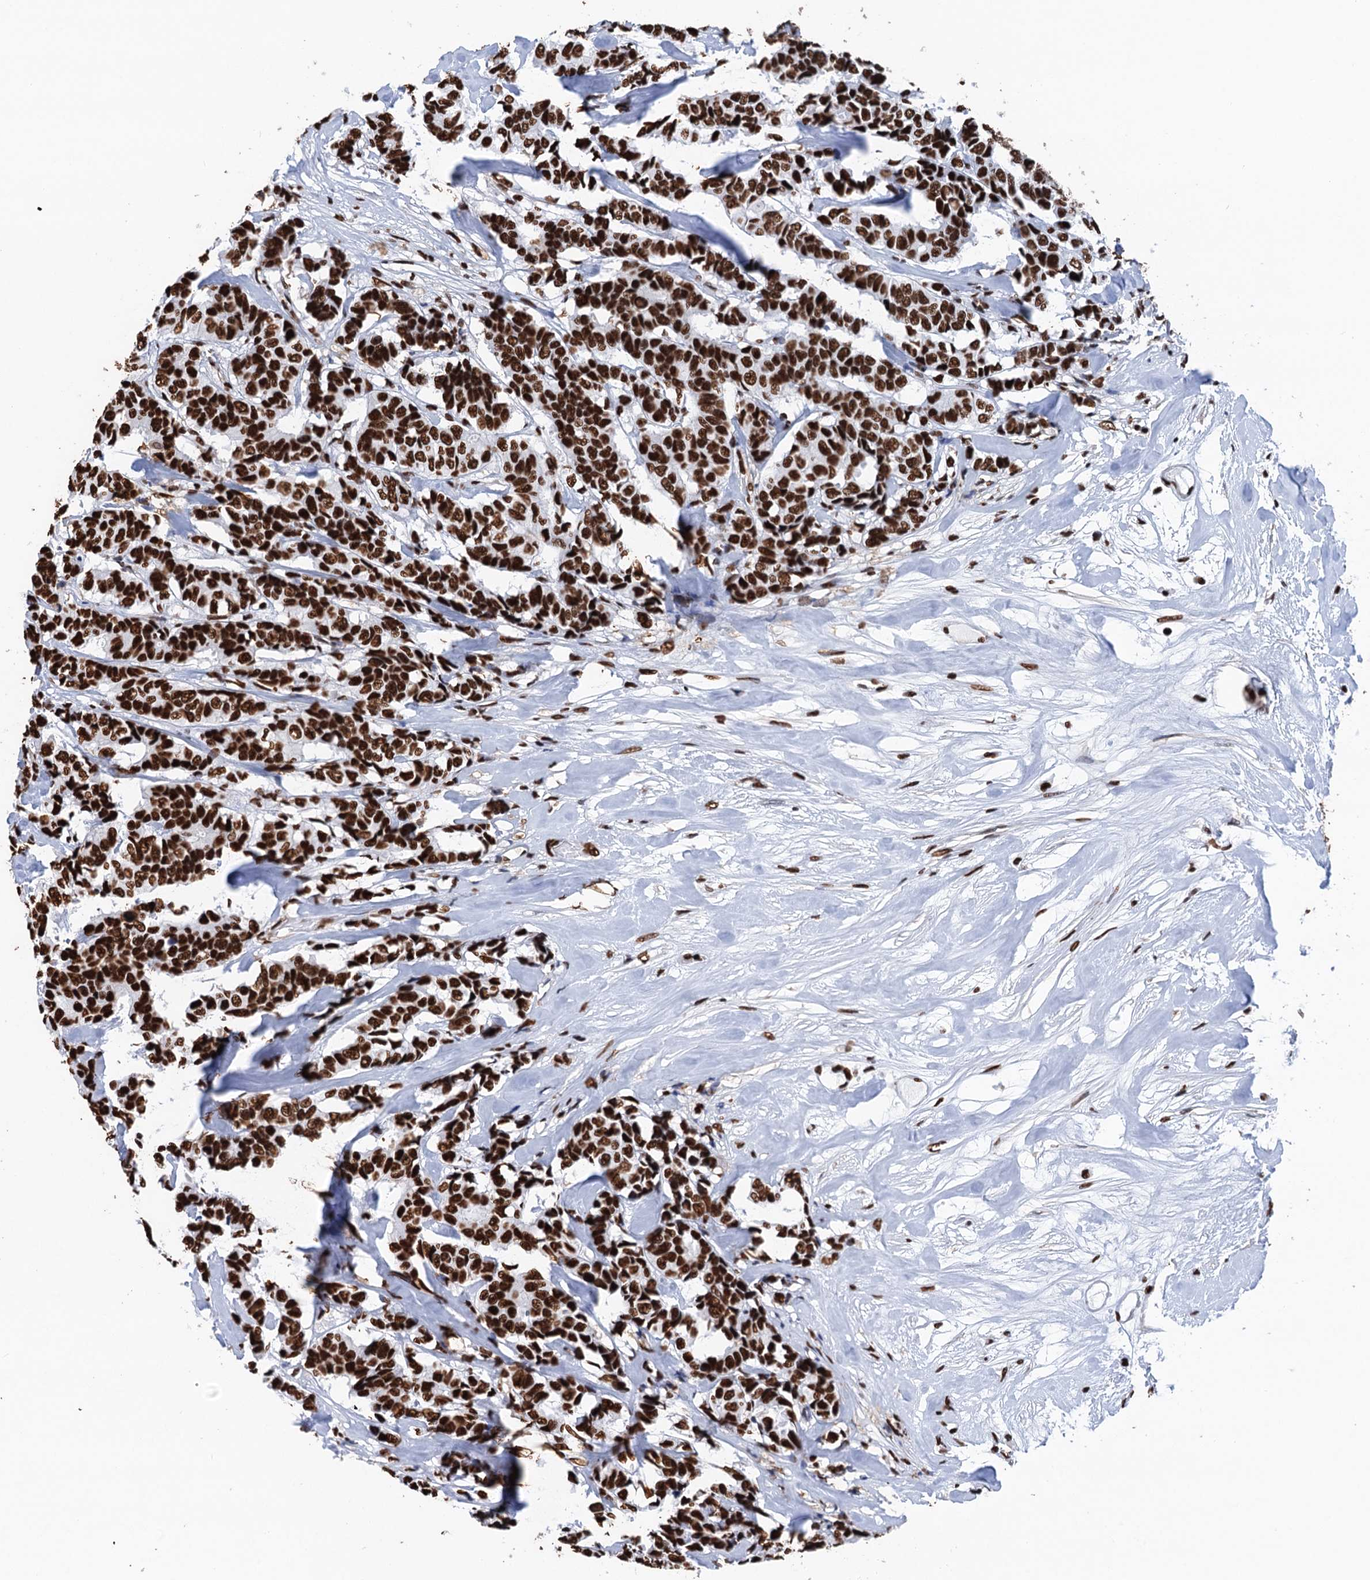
{"staining": {"intensity": "strong", "quantity": ">75%", "location": "nuclear"}, "tissue": "breast cancer", "cell_type": "Tumor cells", "image_type": "cancer", "snomed": [{"axis": "morphology", "description": "Duct carcinoma"}, {"axis": "topography", "description": "Breast"}], "caption": "Breast infiltrating ductal carcinoma was stained to show a protein in brown. There is high levels of strong nuclear positivity in about >75% of tumor cells.", "gene": "UBA2", "patient": {"sex": "female", "age": 87}}